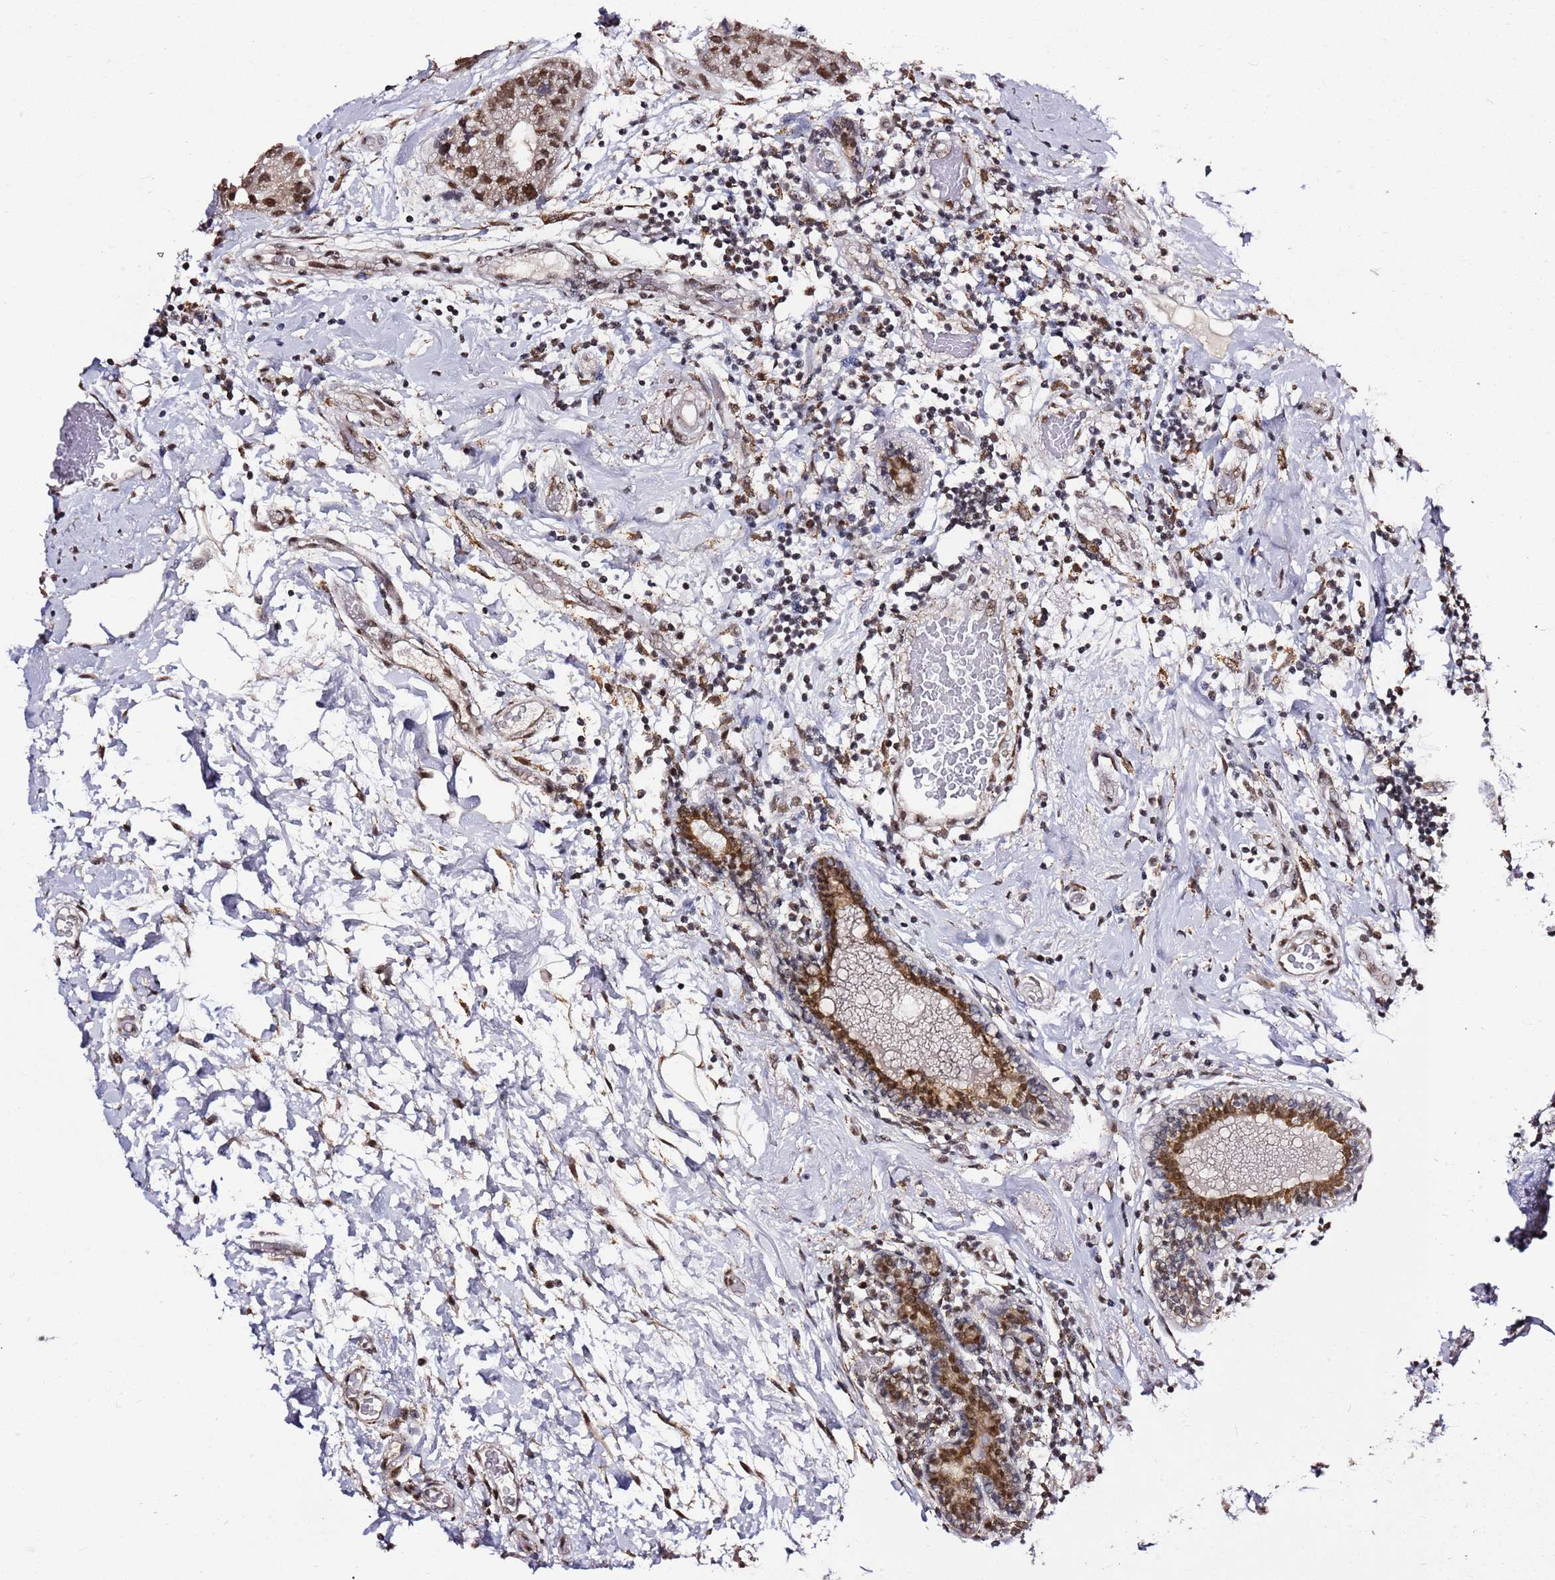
{"staining": {"intensity": "moderate", "quantity": ">75%", "location": "nuclear"}, "tissue": "breast cancer", "cell_type": "Tumor cells", "image_type": "cancer", "snomed": [{"axis": "morphology", "description": "Duct carcinoma"}, {"axis": "topography", "description": "Breast"}], "caption": "Brown immunohistochemical staining in breast cancer (intraductal carcinoma) reveals moderate nuclear positivity in approximately >75% of tumor cells.", "gene": "AKAP8L", "patient": {"sex": "female", "age": 62}}